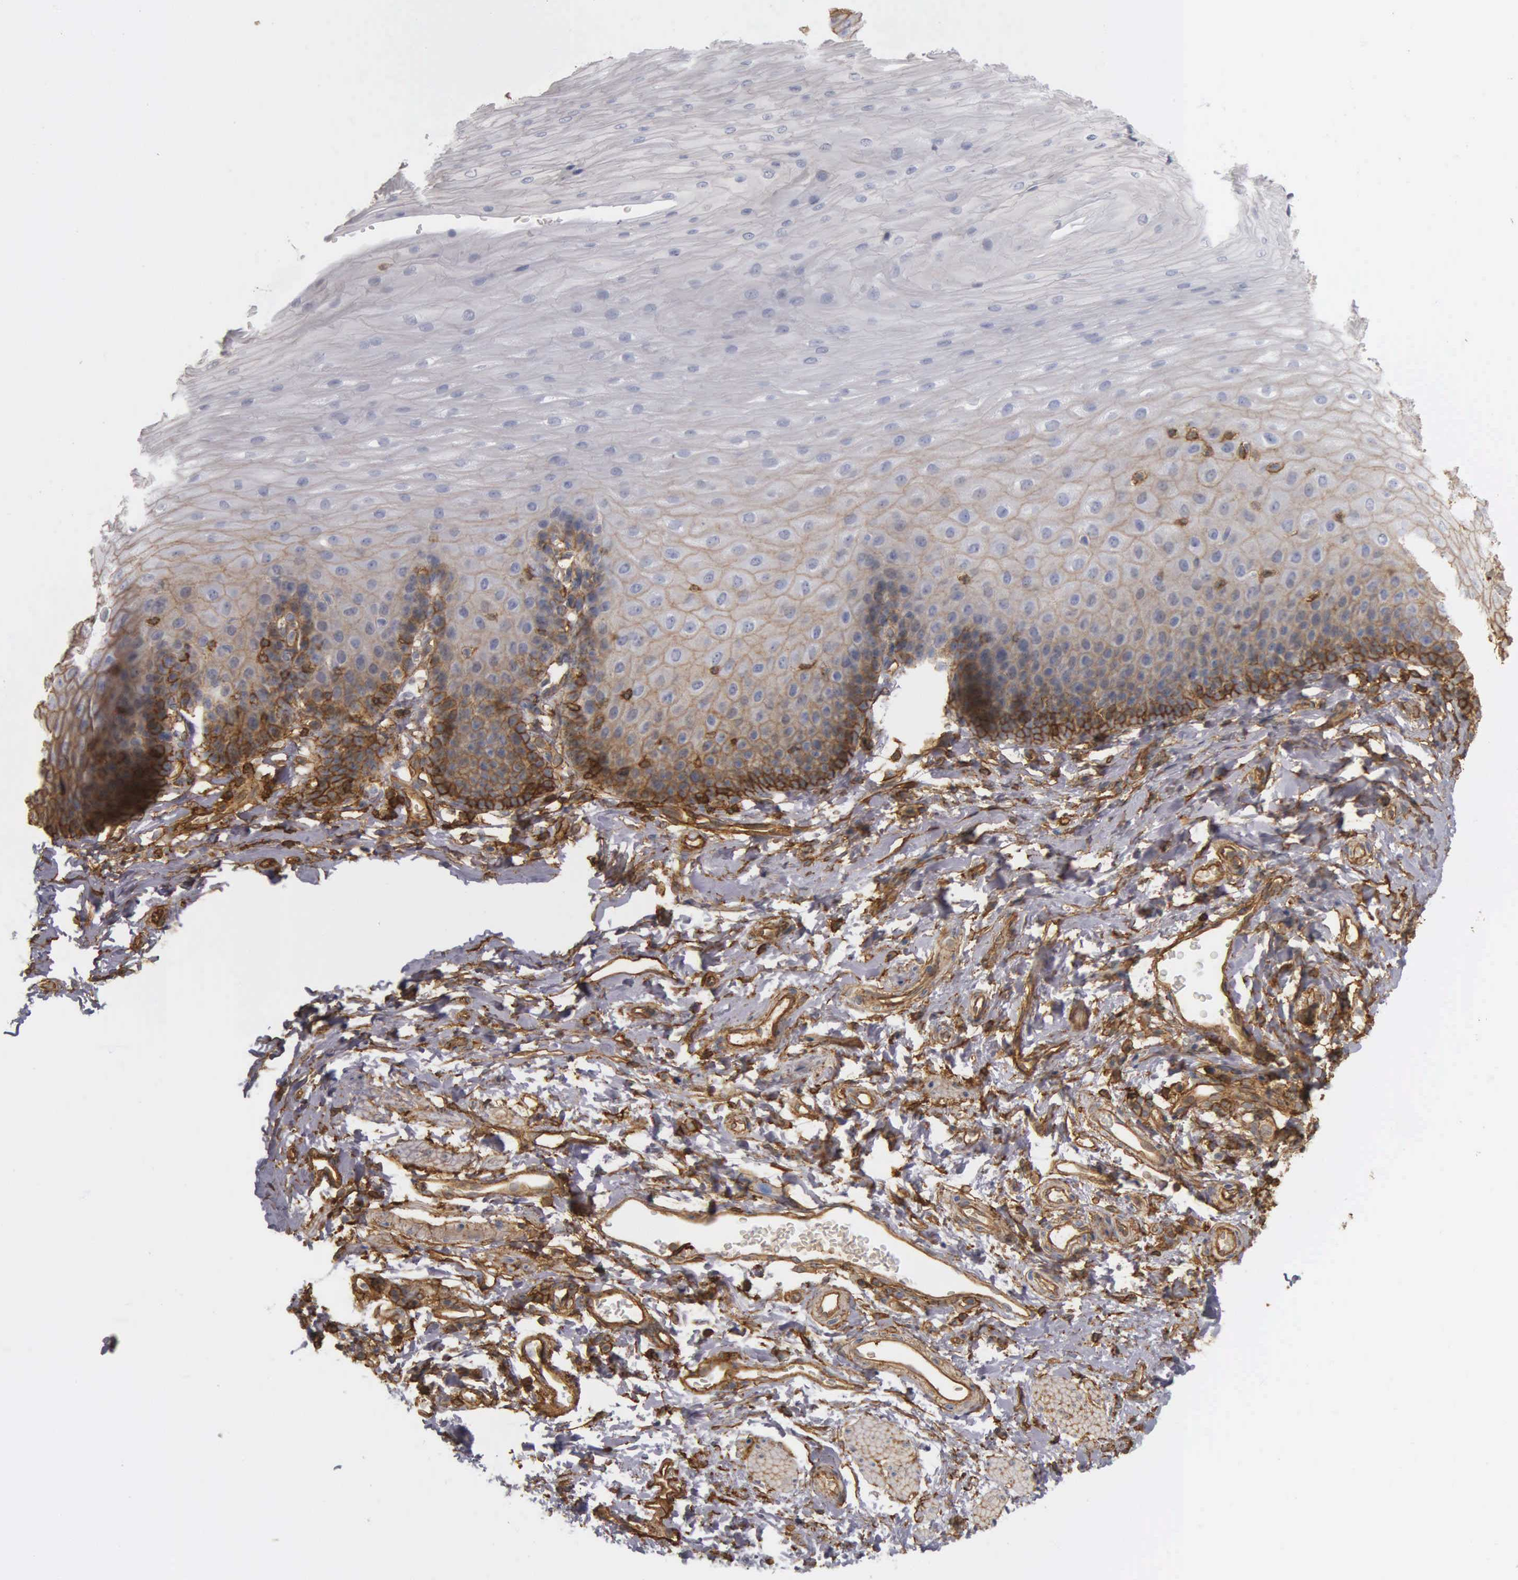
{"staining": {"intensity": "strong", "quantity": "25%-75%", "location": "cytoplasmic/membranous"}, "tissue": "esophagus", "cell_type": "Squamous epithelial cells", "image_type": "normal", "snomed": [{"axis": "morphology", "description": "Normal tissue, NOS"}, {"axis": "topography", "description": "Esophagus"}], "caption": "An image showing strong cytoplasmic/membranous expression in approximately 25%-75% of squamous epithelial cells in benign esophagus, as visualized by brown immunohistochemical staining.", "gene": "CD99", "patient": {"sex": "male", "age": 70}}